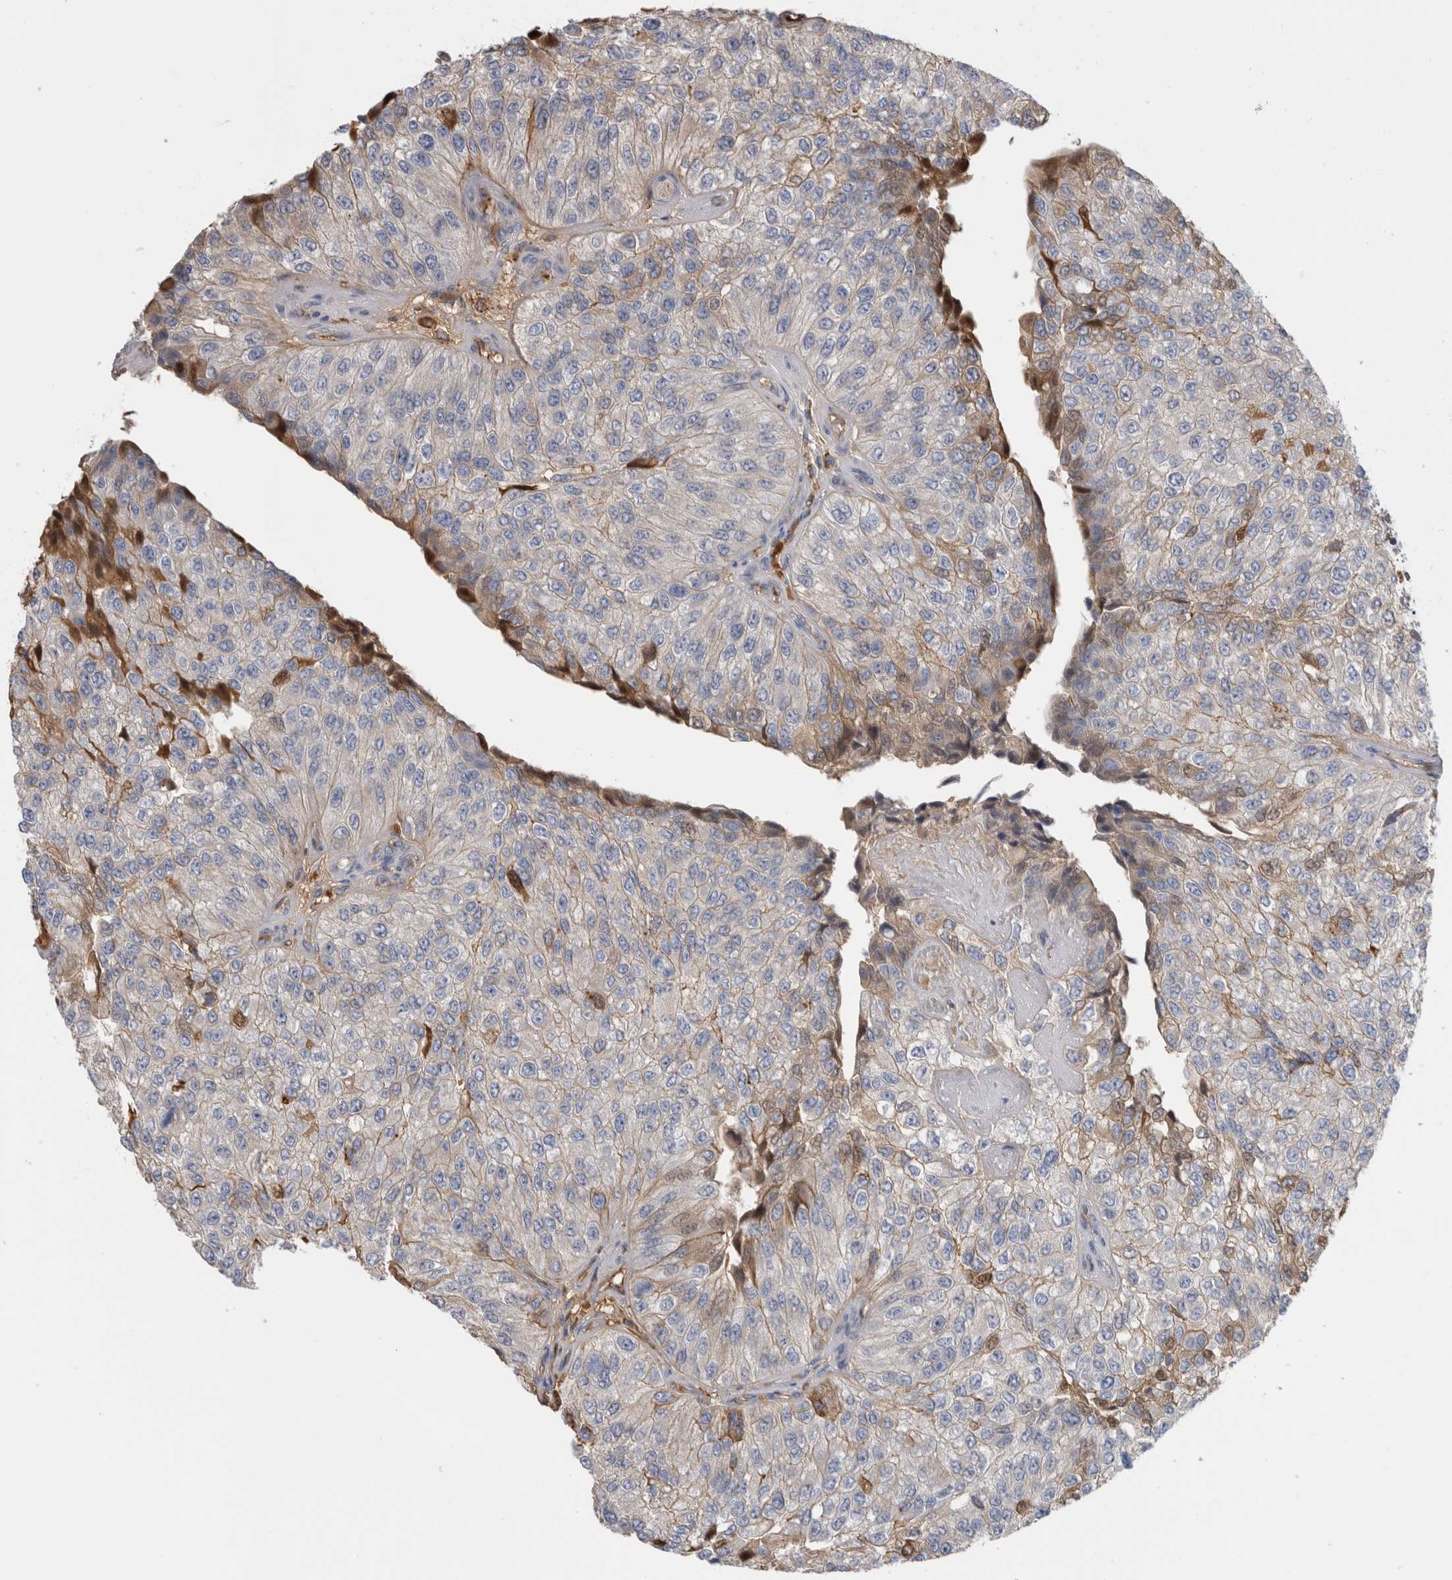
{"staining": {"intensity": "weak", "quantity": "<25%", "location": "cytoplasmic/membranous"}, "tissue": "urothelial cancer", "cell_type": "Tumor cells", "image_type": "cancer", "snomed": [{"axis": "morphology", "description": "Urothelial carcinoma, High grade"}, {"axis": "topography", "description": "Kidney"}, {"axis": "topography", "description": "Urinary bladder"}], "caption": "An immunohistochemistry (IHC) image of urothelial cancer is shown. There is no staining in tumor cells of urothelial cancer.", "gene": "TBCE", "patient": {"sex": "male", "age": 77}}